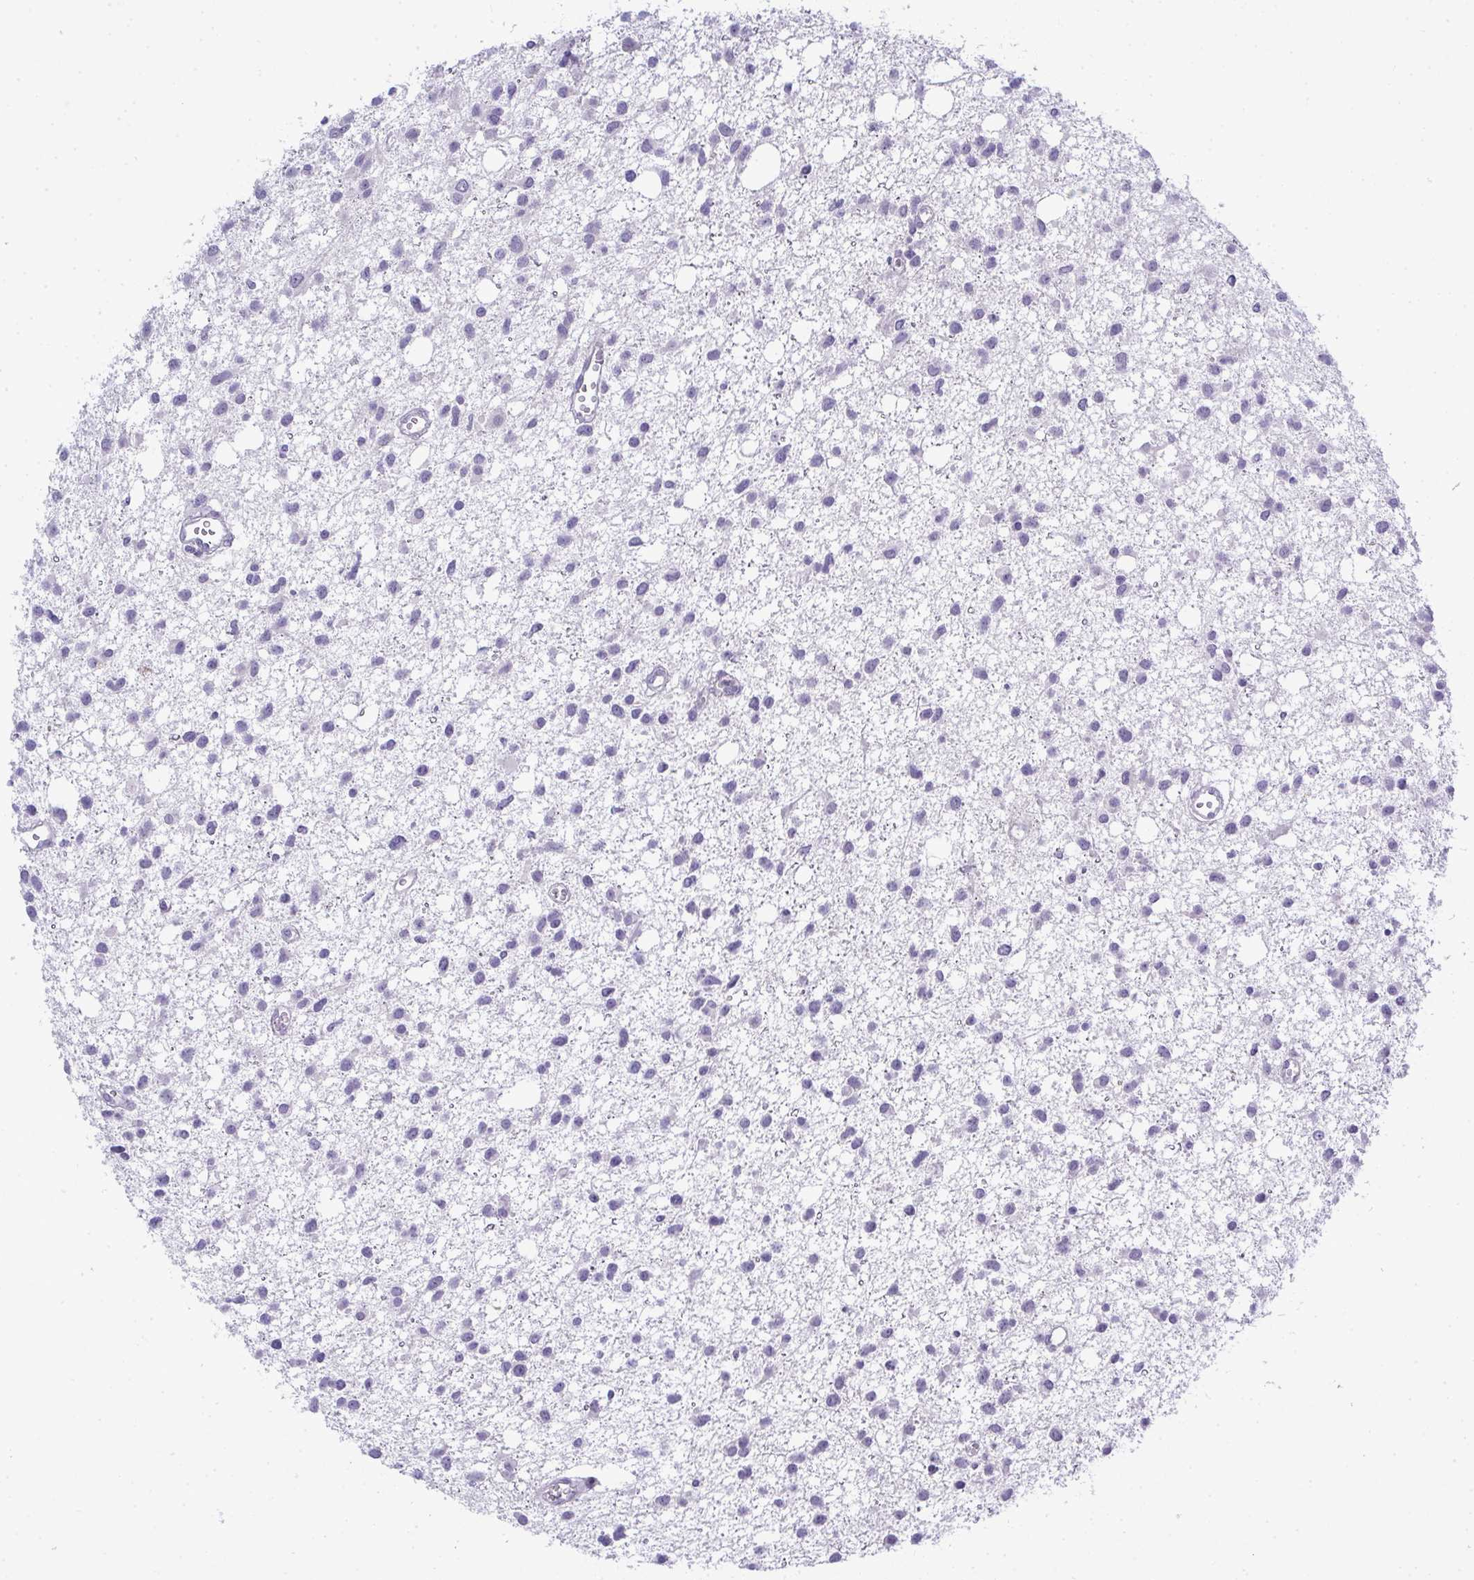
{"staining": {"intensity": "negative", "quantity": "none", "location": "none"}, "tissue": "glioma", "cell_type": "Tumor cells", "image_type": "cancer", "snomed": [{"axis": "morphology", "description": "Glioma, malignant, High grade"}, {"axis": "topography", "description": "Brain"}], "caption": "Tumor cells show no significant positivity in glioma.", "gene": "TMEM82", "patient": {"sex": "male", "age": 23}}